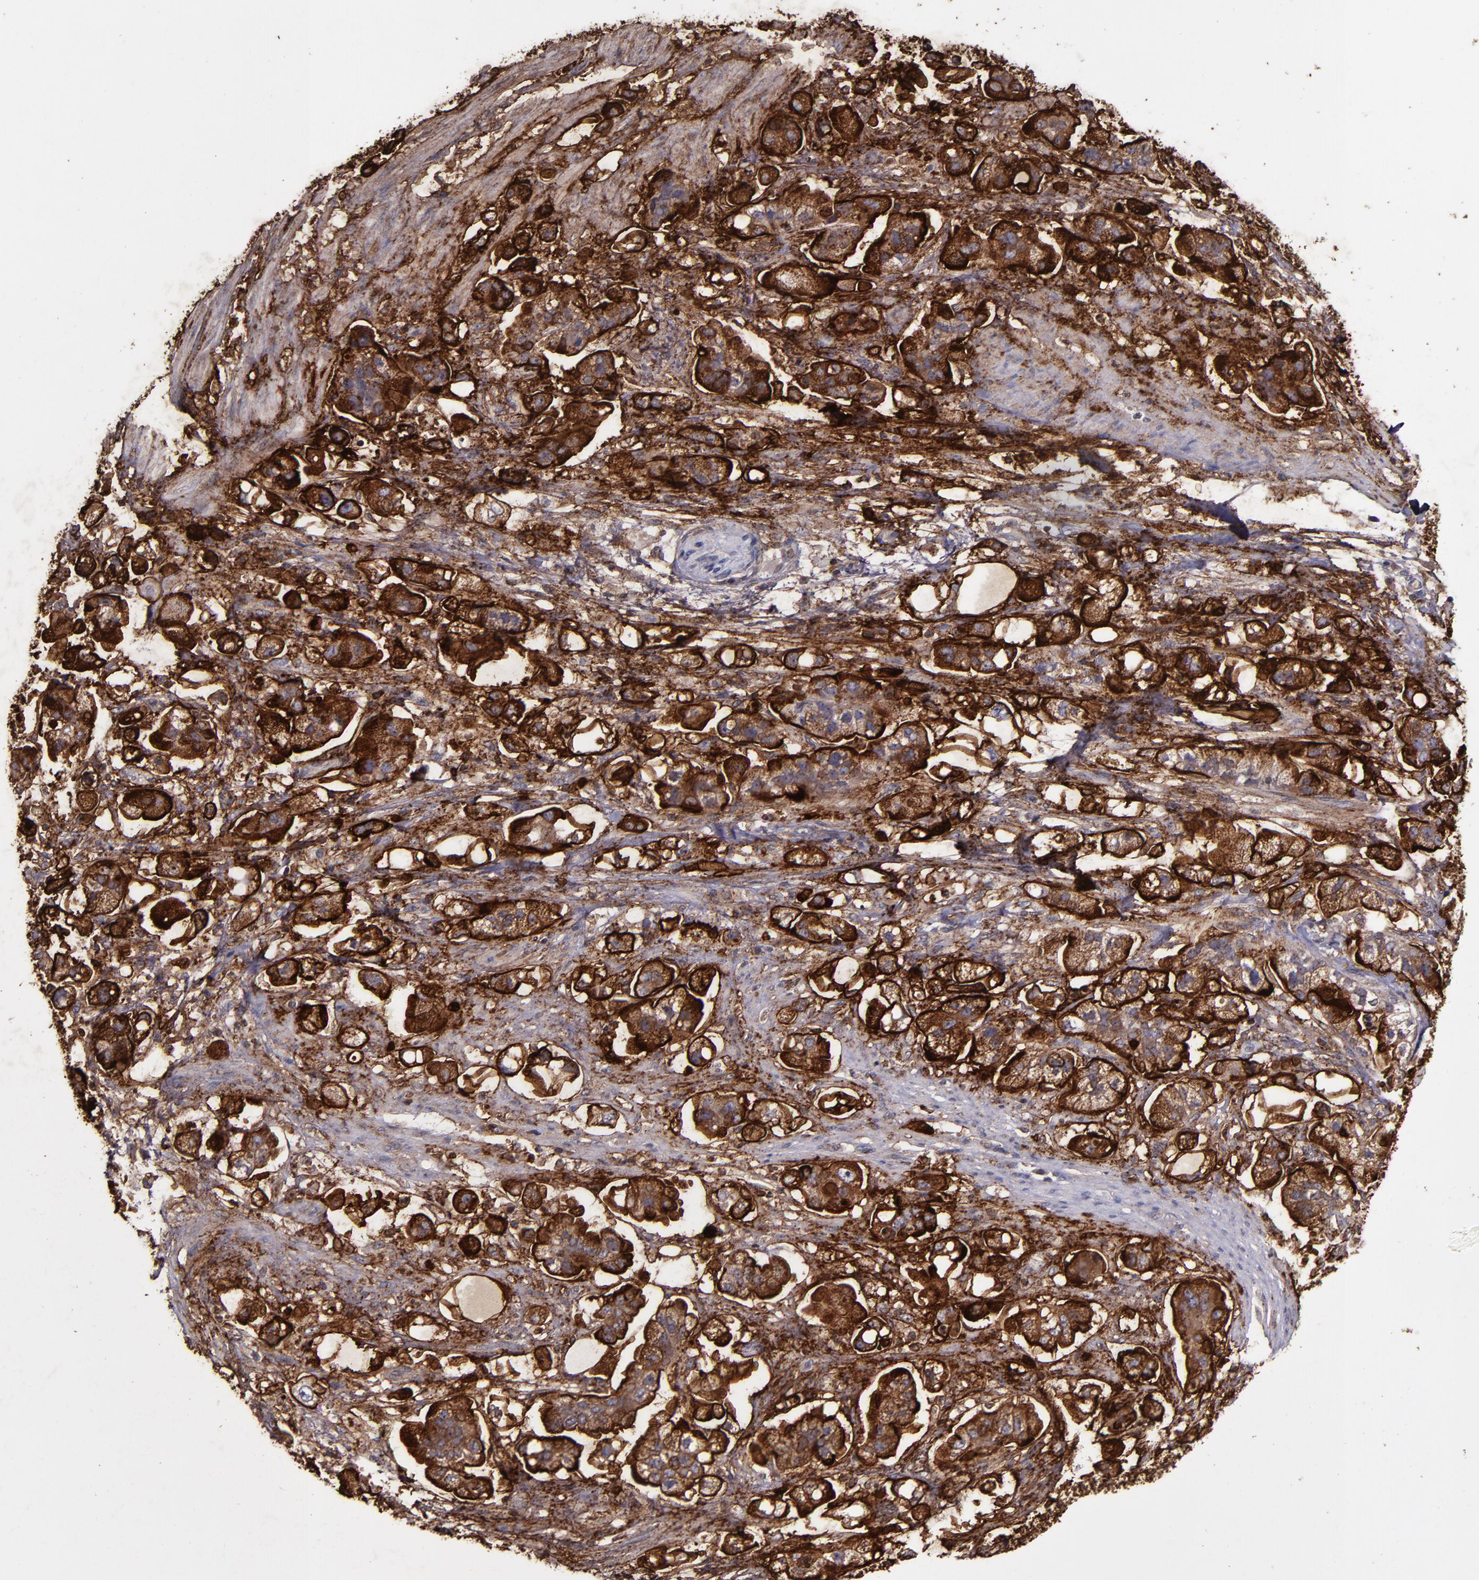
{"staining": {"intensity": "strong", "quantity": ">75%", "location": "cytoplasmic/membranous"}, "tissue": "stomach cancer", "cell_type": "Tumor cells", "image_type": "cancer", "snomed": [{"axis": "morphology", "description": "Adenocarcinoma, NOS"}, {"axis": "topography", "description": "Stomach"}], "caption": "Immunohistochemical staining of human stomach adenocarcinoma shows high levels of strong cytoplasmic/membranous expression in approximately >75% of tumor cells.", "gene": "MFGE8", "patient": {"sex": "male", "age": 62}}